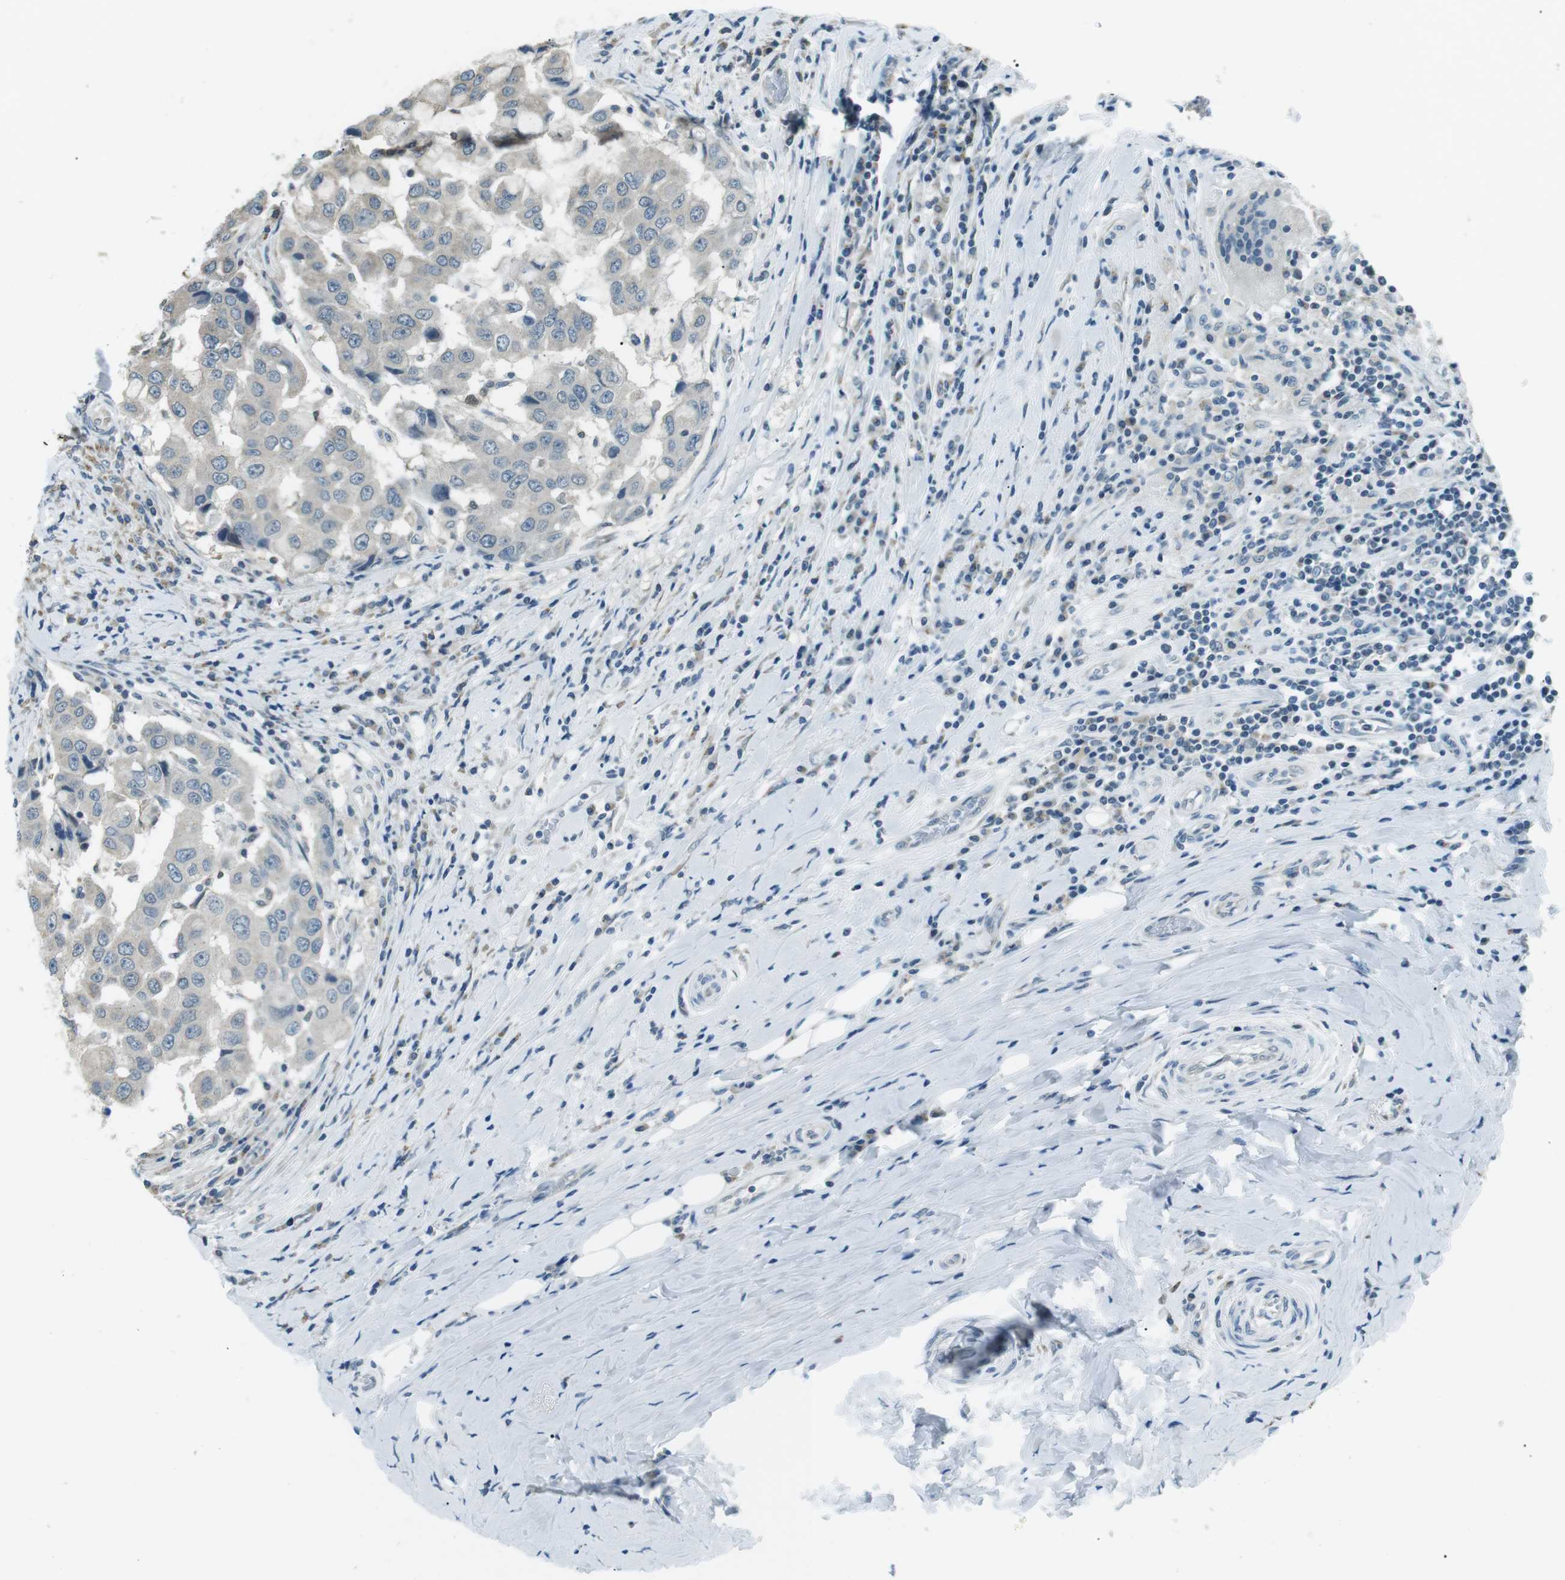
{"staining": {"intensity": "negative", "quantity": "none", "location": "none"}, "tissue": "breast cancer", "cell_type": "Tumor cells", "image_type": "cancer", "snomed": [{"axis": "morphology", "description": "Duct carcinoma"}, {"axis": "topography", "description": "Breast"}], "caption": "Immunohistochemical staining of breast cancer (invasive ductal carcinoma) demonstrates no significant expression in tumor cells.", "gene": "SERPINB2", "patient": {"sex": "female", "age": 27}}